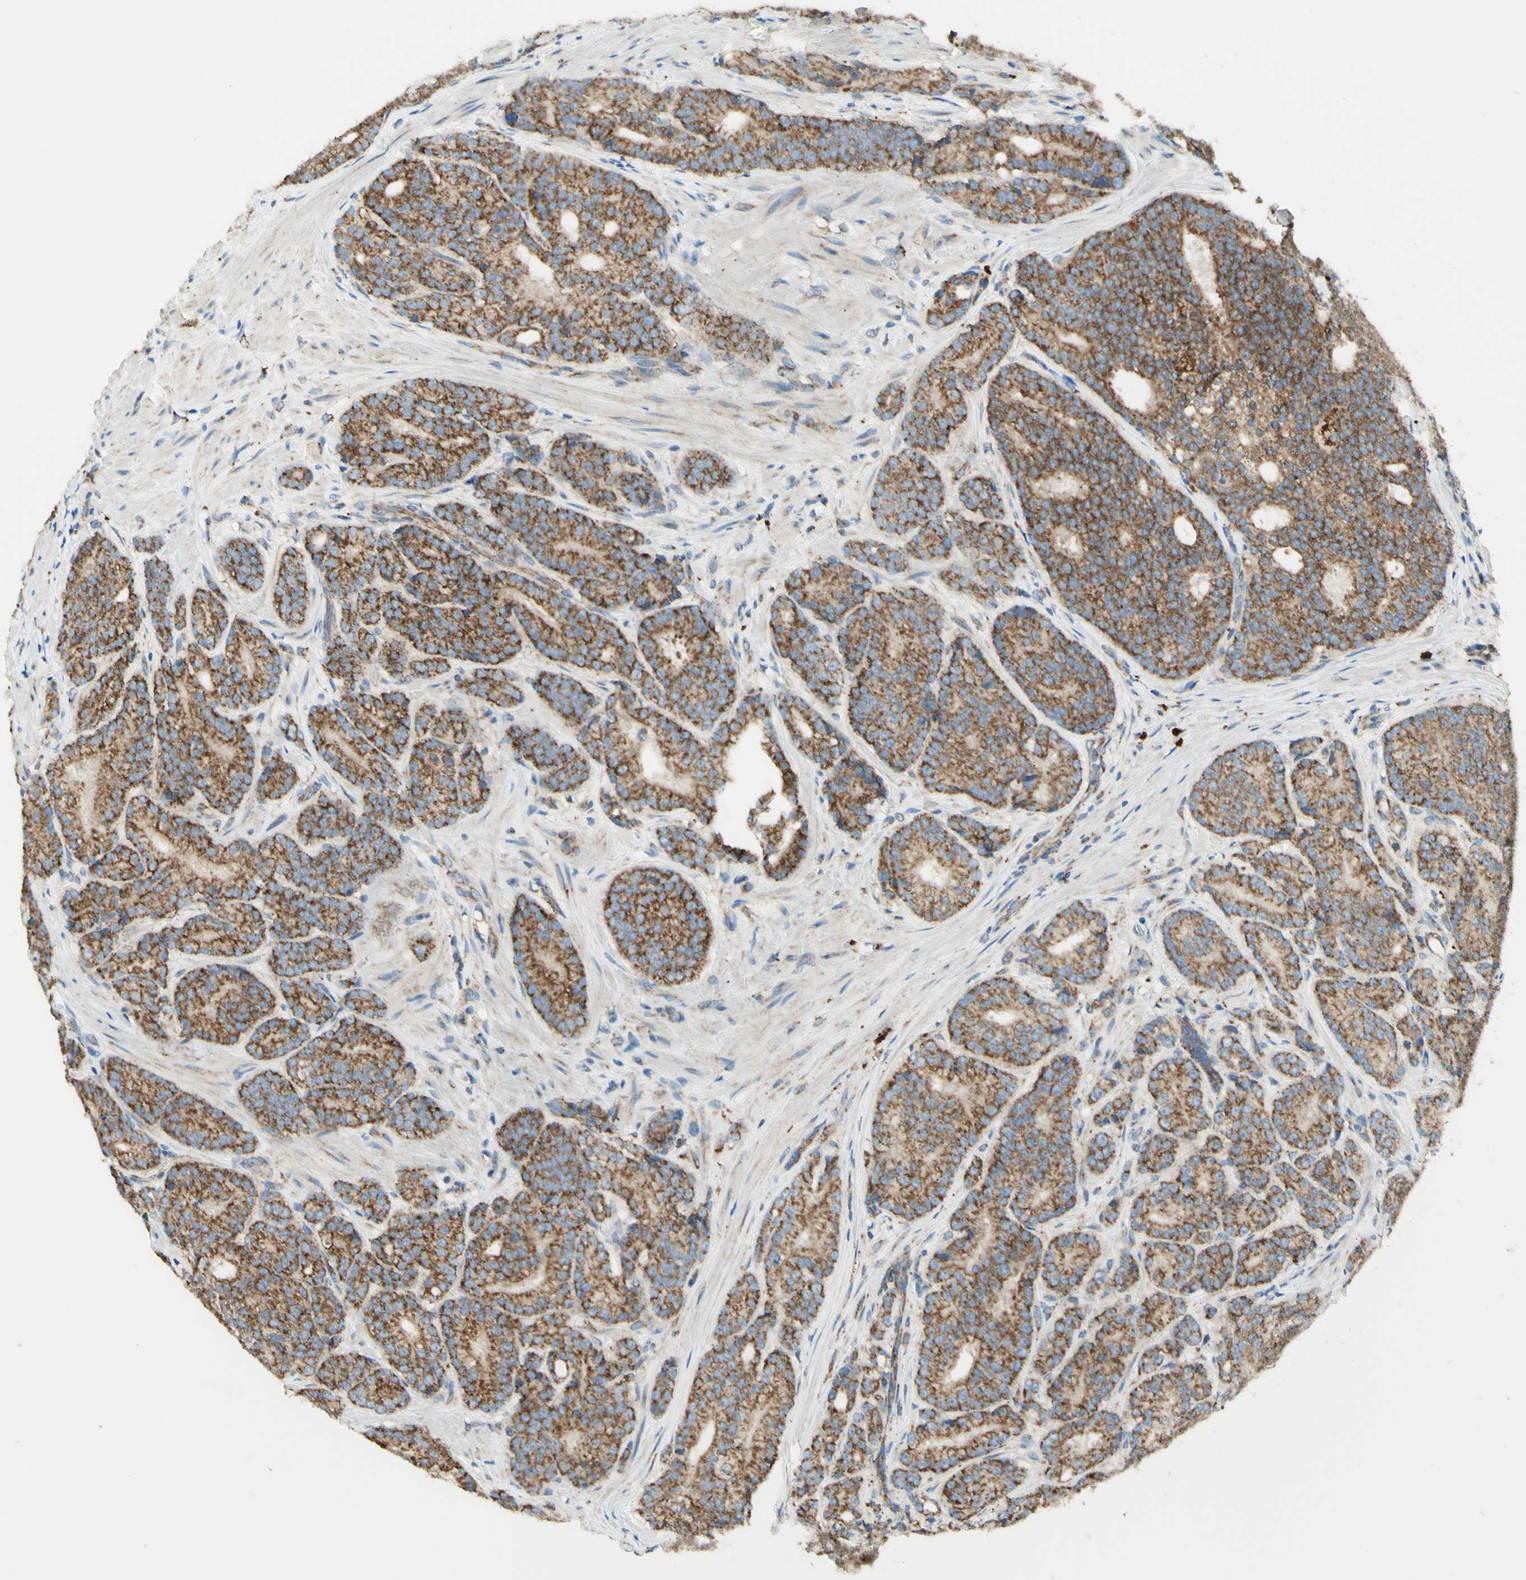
{"staining": {"intensity": "strong", "quantity": ">75%", "location": "cytoplasmic/membranous"}, "tissue": "prostate cancer", "cell_type": "Tumor cells", "image_type": "cancer", "snomed": [{"axis": "morphology", "description": "Adenocarcinoma, High grade"}, {"axis": "topography", "description": "Prostate"}], "caption": "High-magnification brightfield microscopy of prostate cancer (high-grade adenocarcinoma) stained with DAB (3,3'-diaminobenzidine) (brown) and counterstained with hematoxylin (blue). tumor cells exhibit strong cytoplasmic/membranous staining is seen in about>75% of cells.", "gene": "ARMC10", "patient": {"sex": "male", "age": 61}}